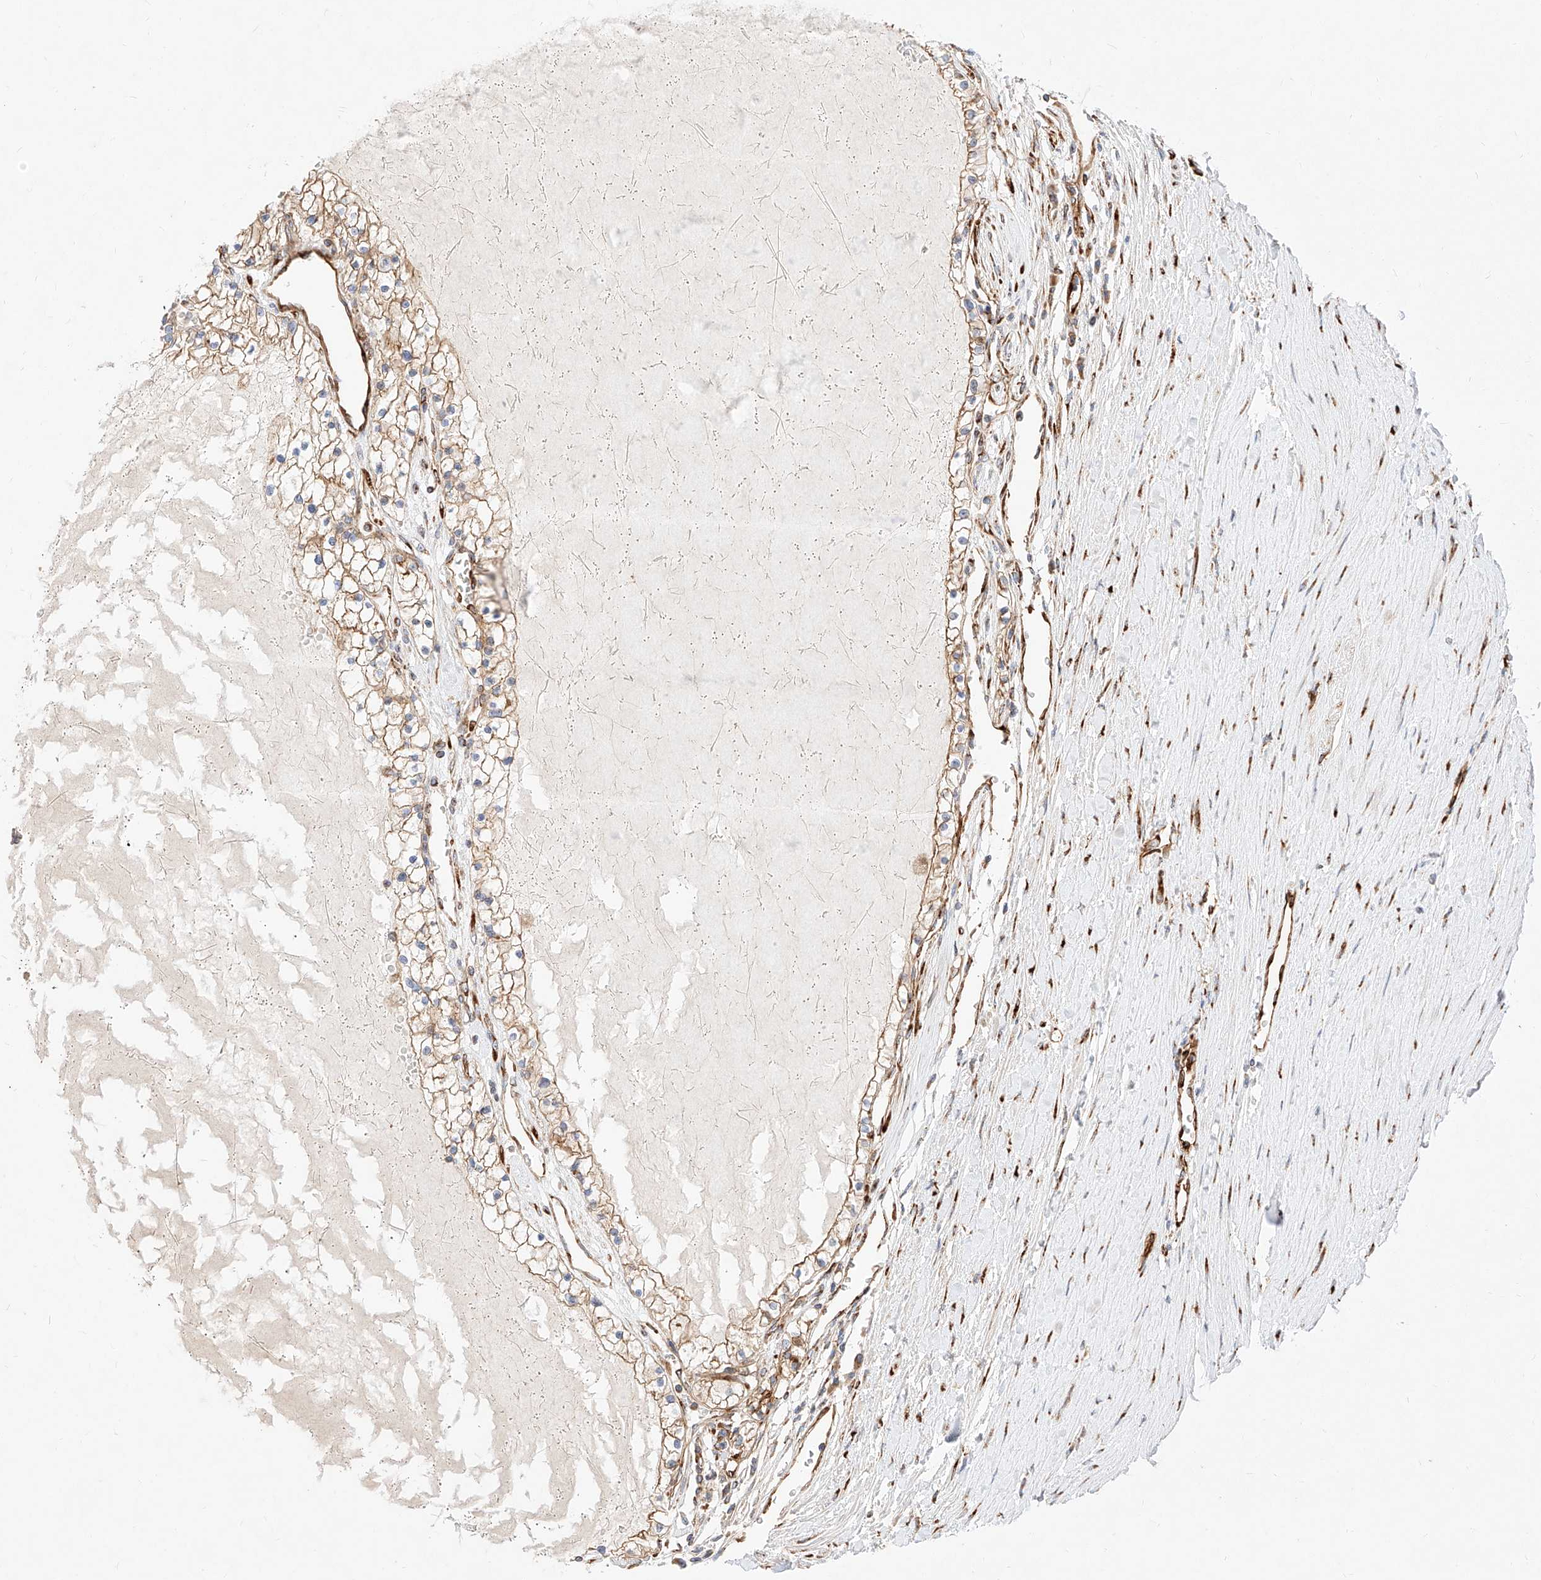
{"staining": {"intensity": "moderate", "quantity": ">75%", "location": "cytoplasmic/membranous"}, "tissue": "renal cancer", "cell_type": "Tumor cells", "image_type": "cancer", "snomed": [{"axis": "morphology", "description": "Normal tissue, NOS"}, {"axis": "morphology", "description": "Adenocarcinoma, NOS"}, {"axis": "topography", "description": "Kidney"}], "caption": "Human renal cancer (adenocarcinoma) stained with a protein marker shows moderate staining in tumor cells.", "gene": "CSGALNACT2", "patient": {"sex": "male", "age": 68}}